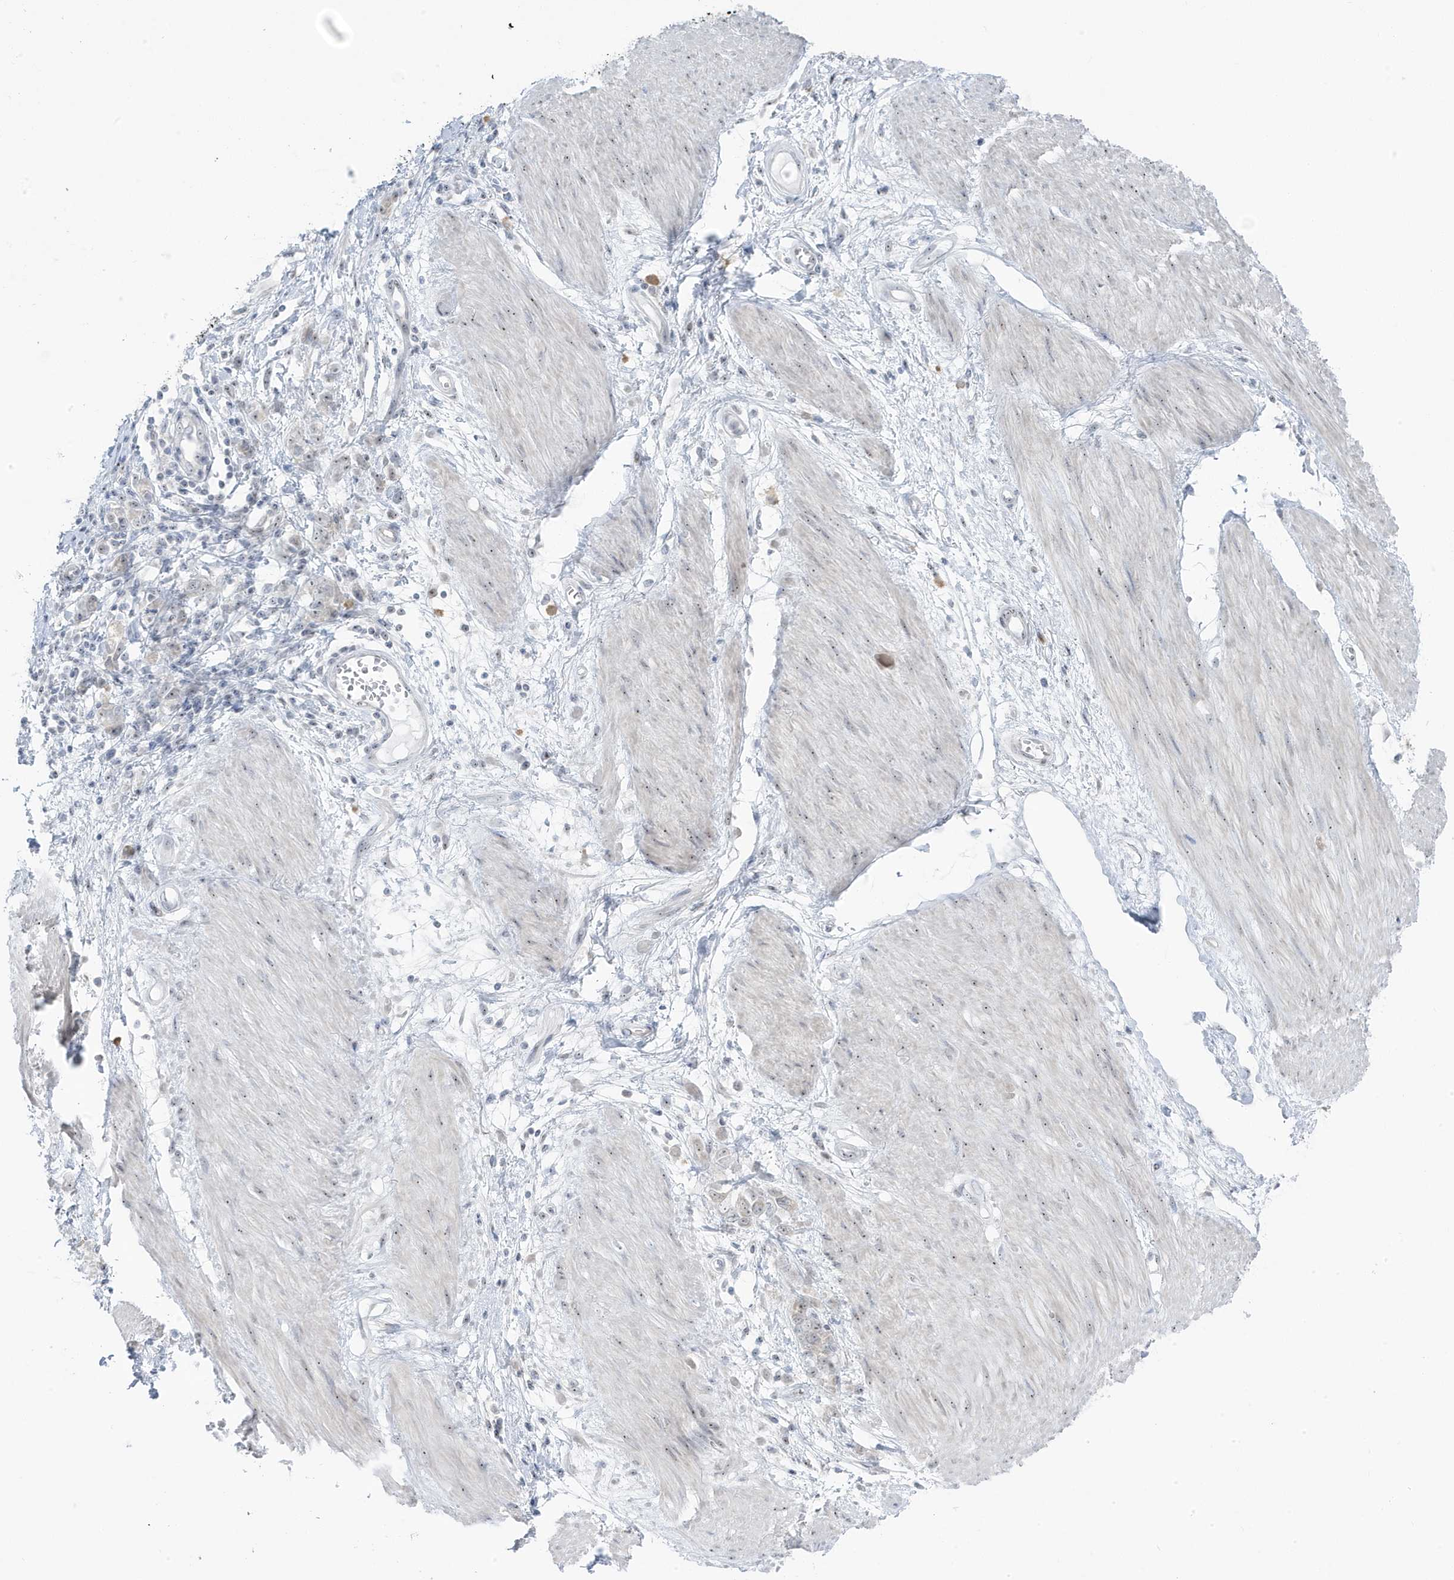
{"staining": {"intensity": "negative", "quantity": "none", "location": "none"}, "tissue": "stomach cancer", "cell_type": "Tumor cells", "image_type": "cancer", "snomed": [{"axis": "morphology", "description": "Adenocarcinoma, NOS"}, {"axis": "topography", "description": "Stomach"}], "caption": "Tumor cells are negative for protein expression in human stomach cancer (adenocarcinoma).", "gene": "TSEN15", "patient": {"sex": "female", "age": 76}}